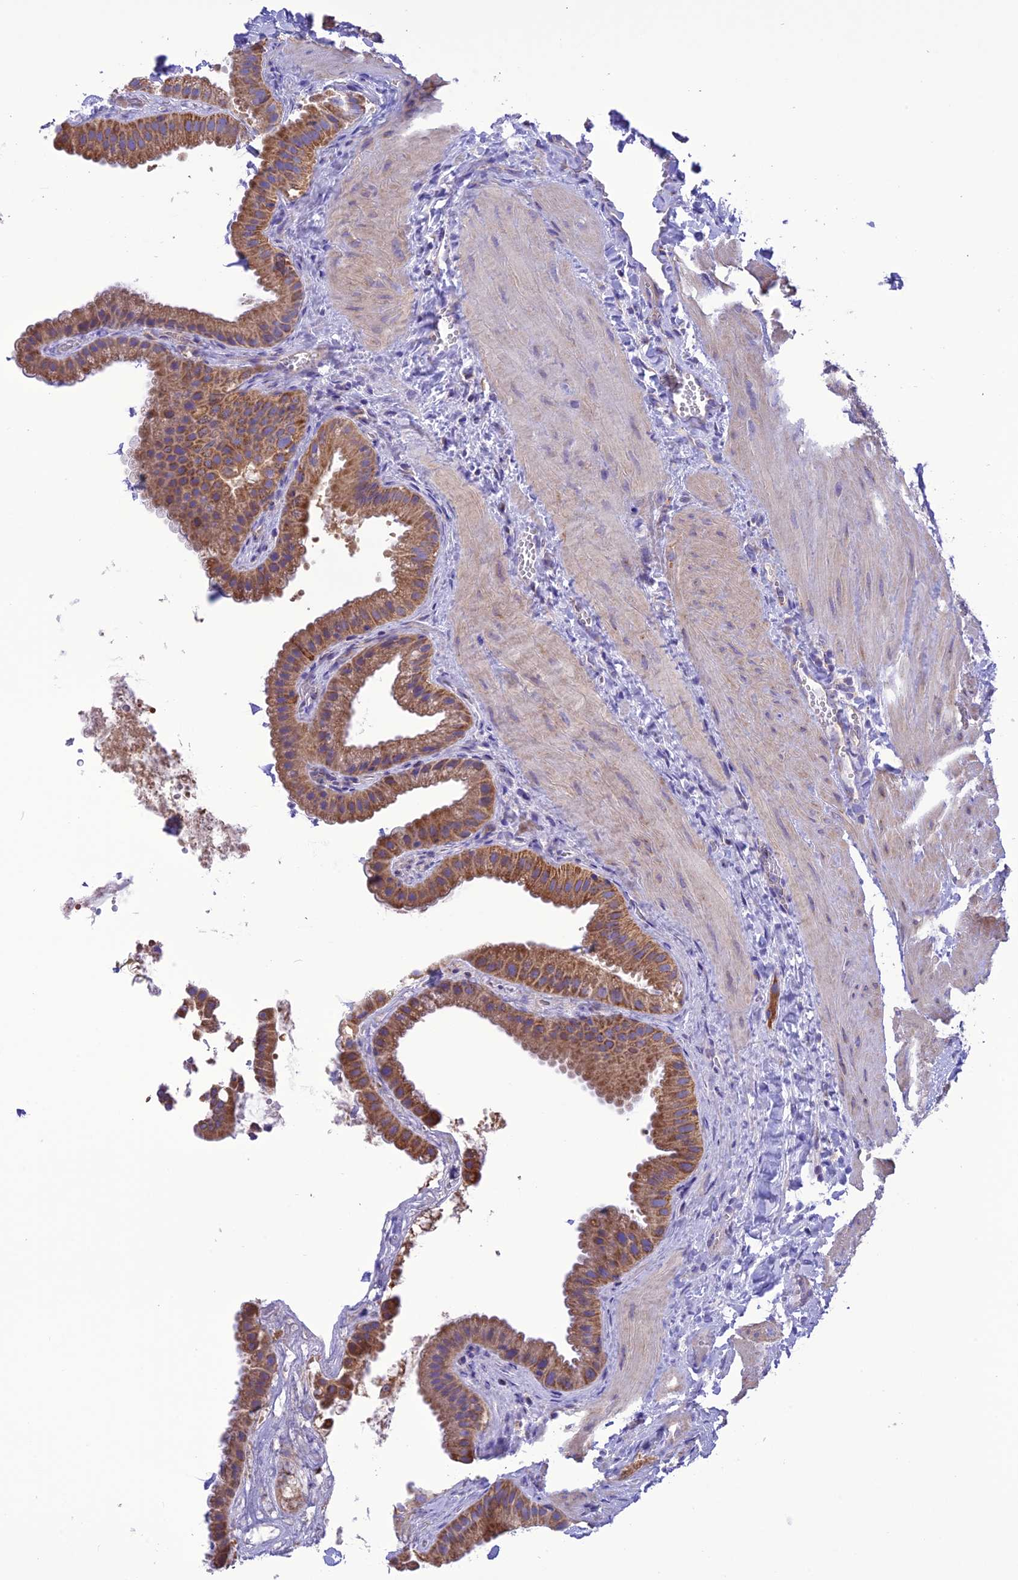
{"staining": {"intensity": "strong", "quantity": ">75%", "location": "cytoplasmic/membranous"}, "tissue": "gallbladder", "cell_type": "Glandular cells", "image_type": "normal", "snomed": [{"axis": "morphology", "description": "Normal tissue, NOS"}, {"axis": "topography", "description": "Gallbladder"}], "caption": "Protein expression by immunohistochemistry (IHC) displays strong cytoplasmic/membranous expression in about >75% of glandular cells in unremarkable gallbladder. (IHC, brightfield microscopy, high magnification).", "gene": "MAP3K12", "patient": {"sex": "male", "age": 55}}